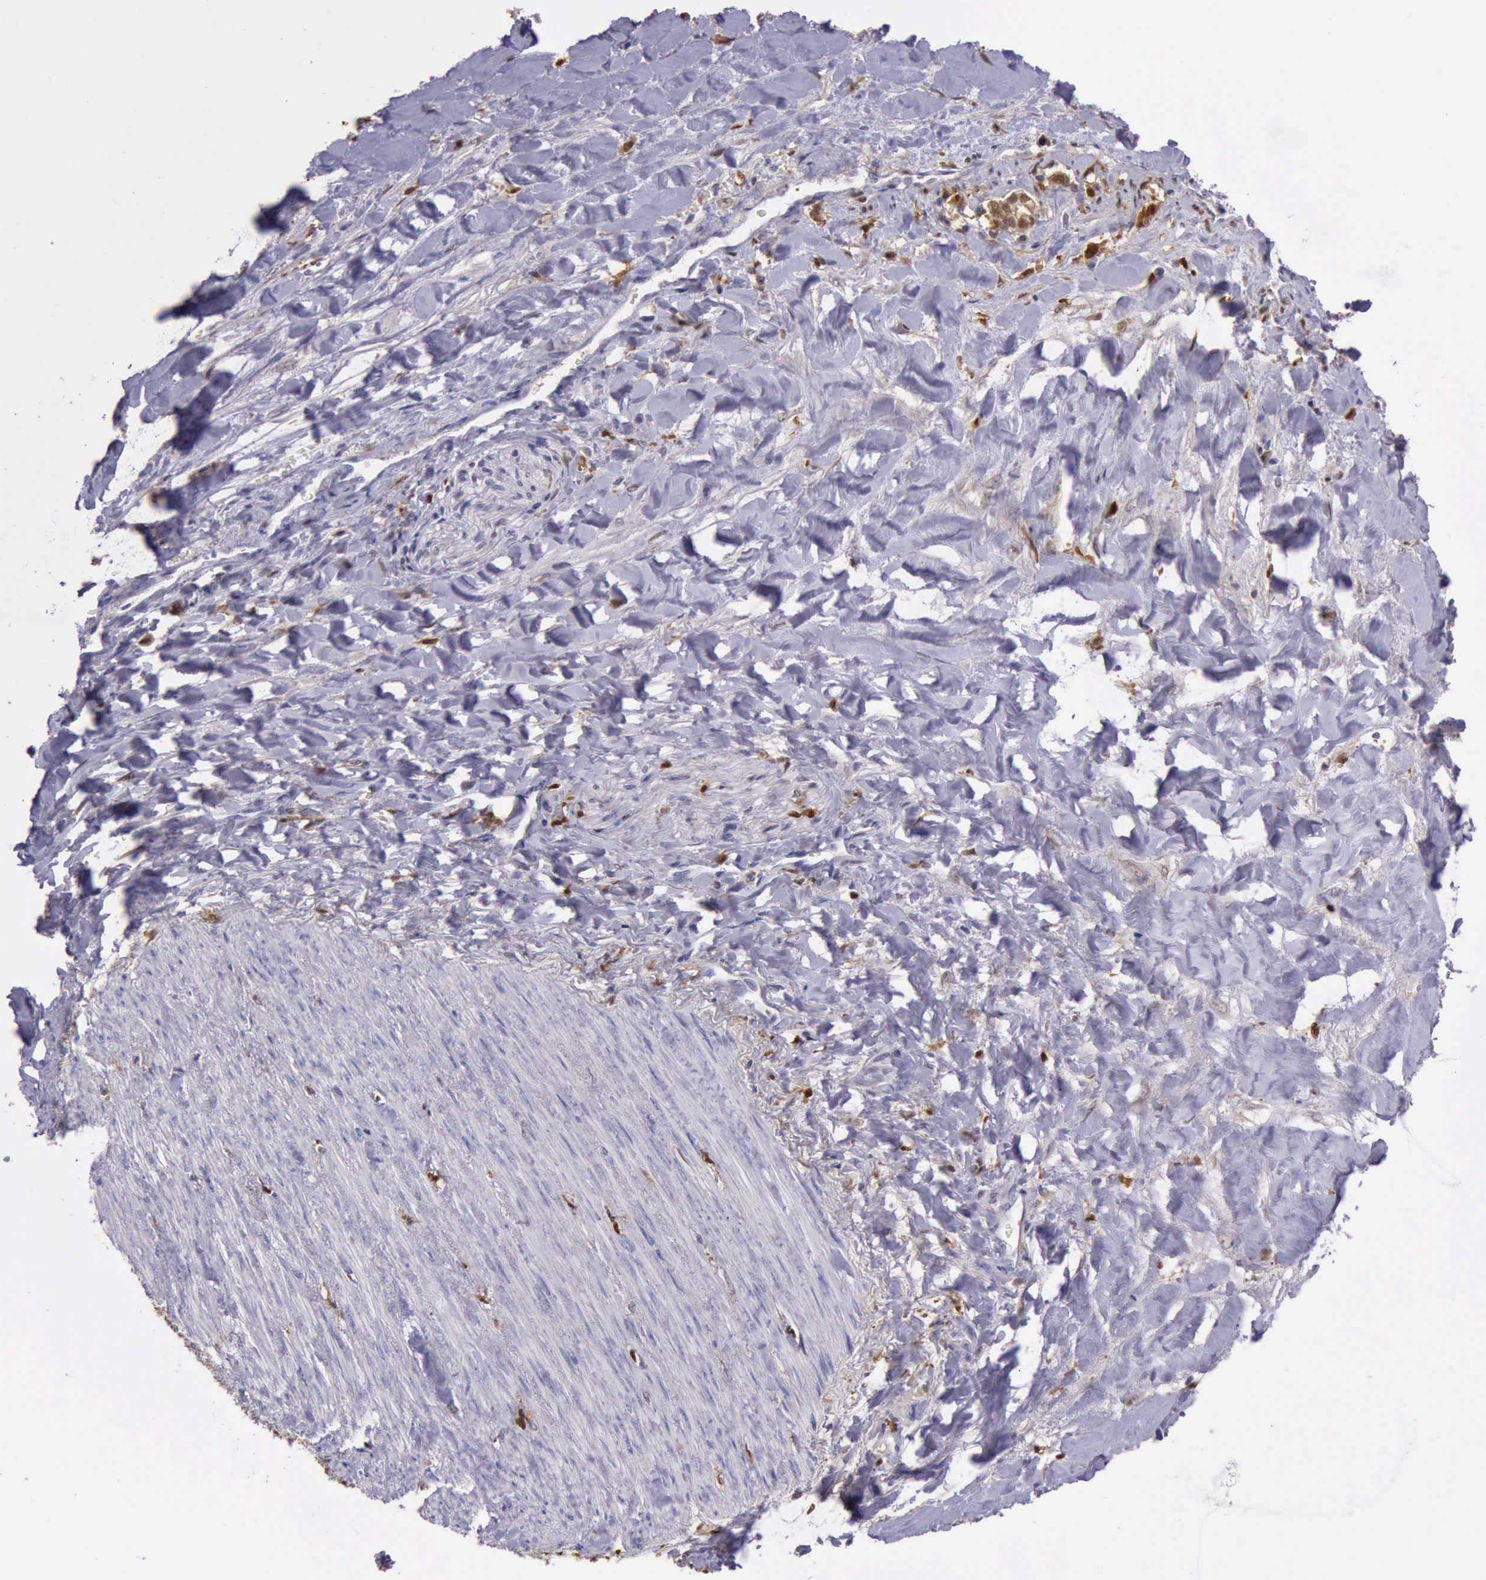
{"staining": {"intensity": "moderate", "quantity": "<25%", "location": "cytoplasmic/membranous,nuclear"}, "tissue": "liver cancer", "cell_type": "Tumor cells", "image_type": "cancer", "snomed": [{"axis": "morphology", "description": "Cholangiocarcinoma"}, {"axis": "topography", "description": "Liver"}], "caption": "A histopathology image showing moderate cytoplasmic/membranous and nuclear staining in about <25% of tumor cells in cholangiocarcinoma (liver), as visualized by brown immunohistochemical staining.", "gene": "TYMP", "patient": {"sex": "male", "age": 57}}